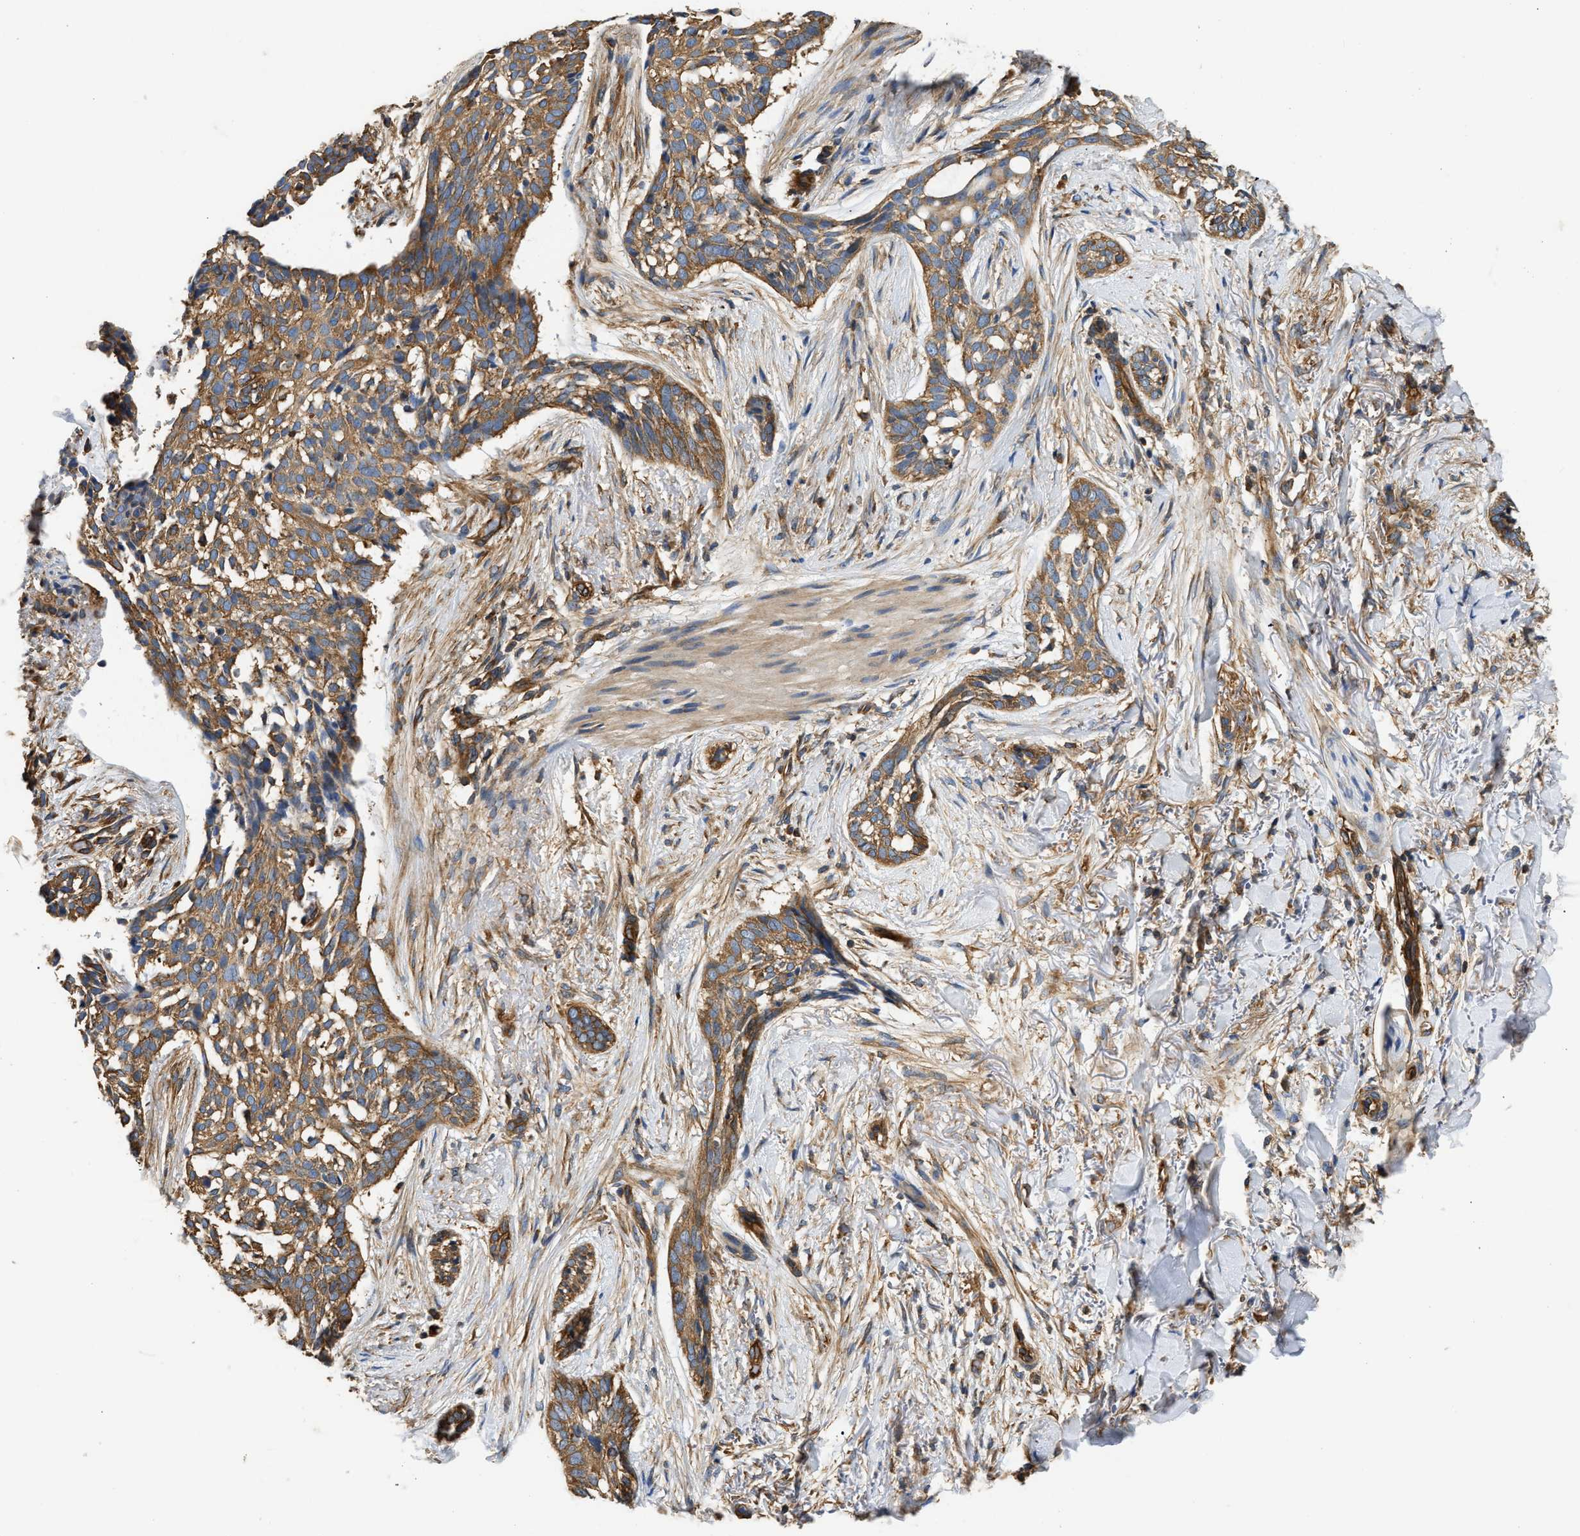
{"staining": {"intensity": "moderate", "quantity": ">75%", "location": "cytoplasmic/membranous"}, "tissue": "skin cancer", "cell_type": "Tumor cells", "image_type": "cancer", "snomed": [{"axis": "morphology", "description": "Basal cell carcinoma"}, {"axis": "topography", "description": "Skin"}], "caption": "DAB immunohistochemical staining of skin cancer demonstrates moderate cytoplasmic/membranous protein positivity in approximately >75% of tumor cells. Using DAB (brown) and hematoxylin (blue) stains, captured at high magnification using brightfield microscopy.", "gene": "SAMD9L", "patient": {"sex": "female", "age": 88}}